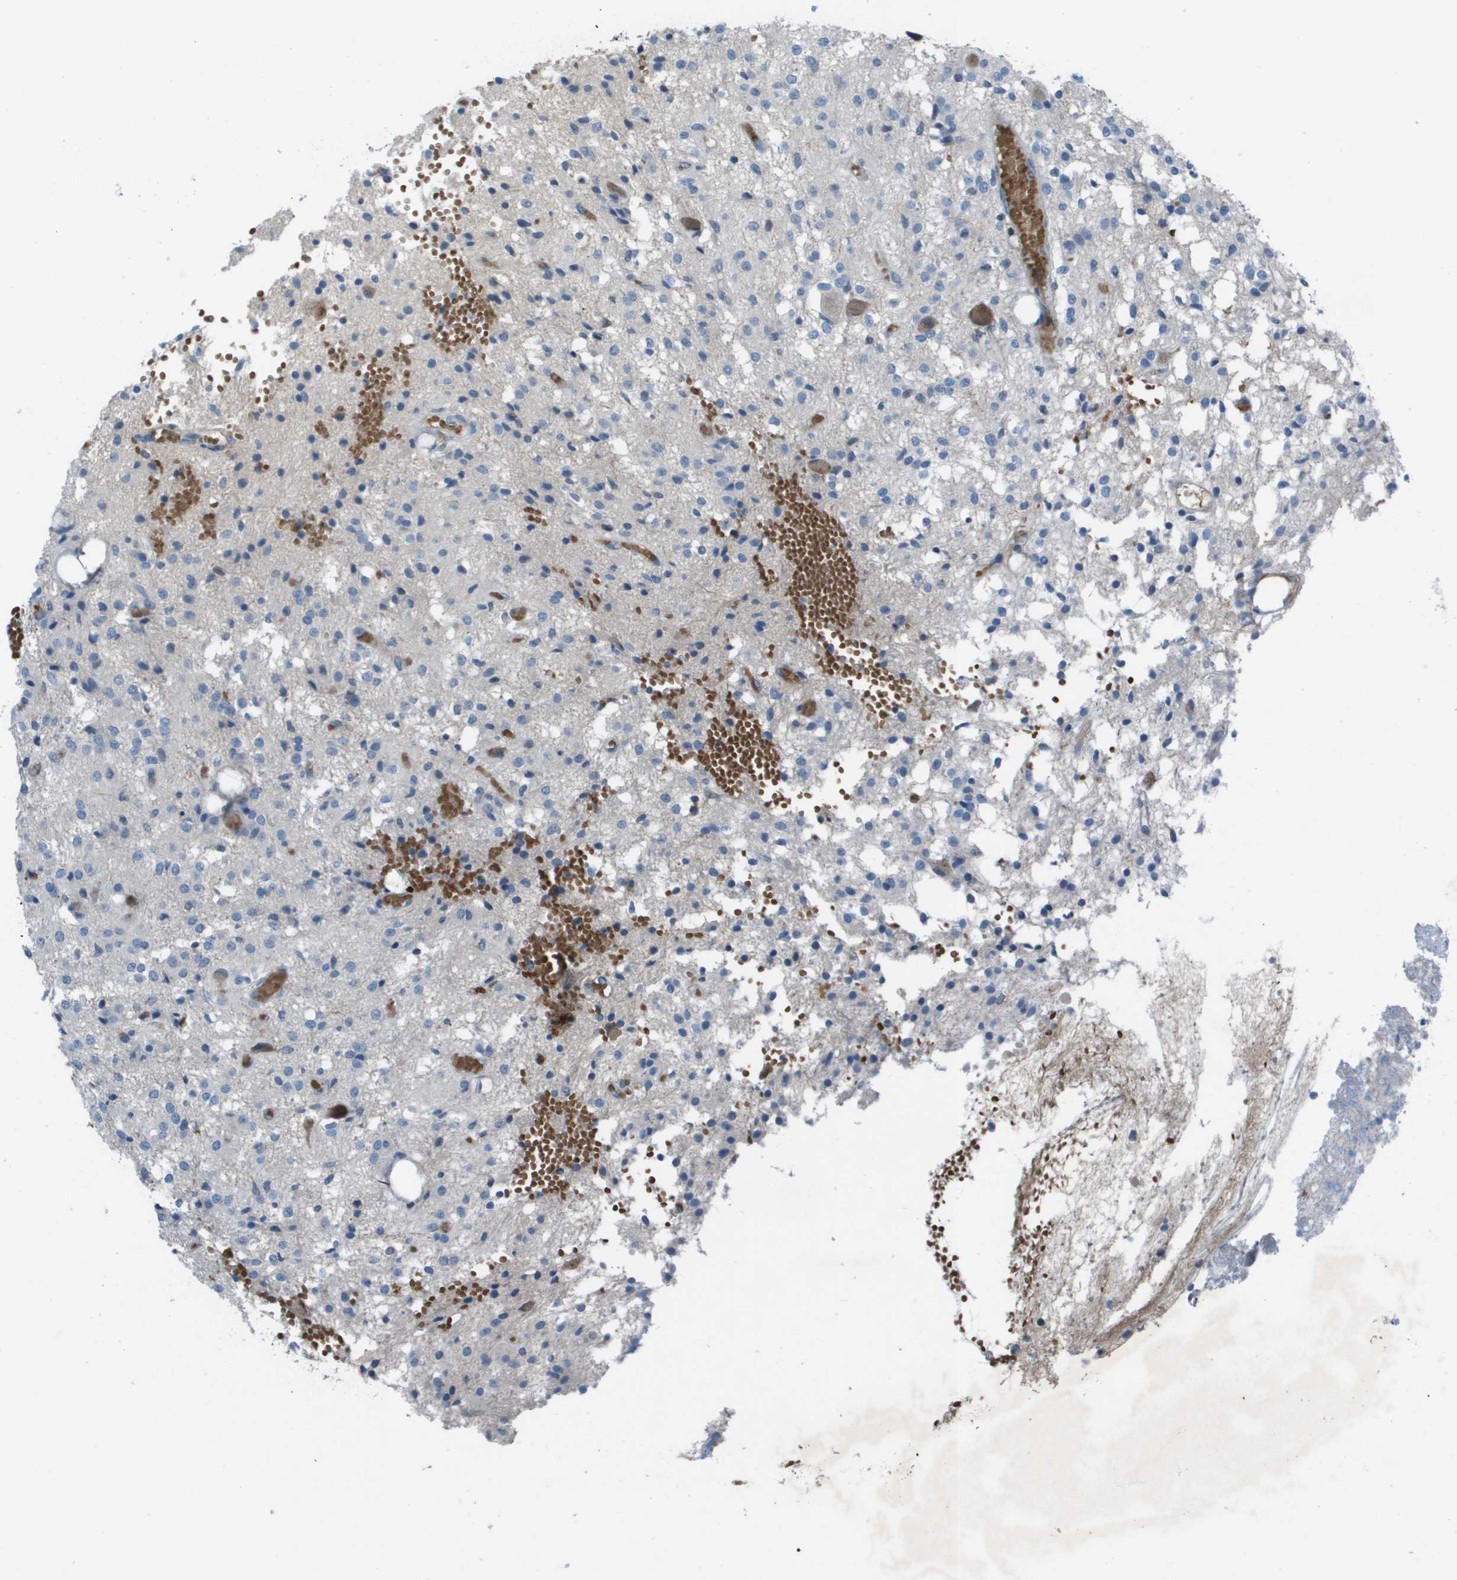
{"staining": {"intensity": "negative", "quantity": "none", "location": "none"}, "tissue": "glioma", "cell_type": "Tumor cells", "image_type": "cancer", "snomed": [{"axis": "morphology", "description": "Glioma, malignant, High grade"}, {"axis": "topography", "description": "Brain"}], "caption": "High magnification brightfield microscopy of high-grade glioma (malignant) stained with DAB (brown) and counterstained with hematoxylin (blue): tumor cells show no significant staining.", "gene": "CAMK4", "patient": {"sex": "female", "age": 59}}